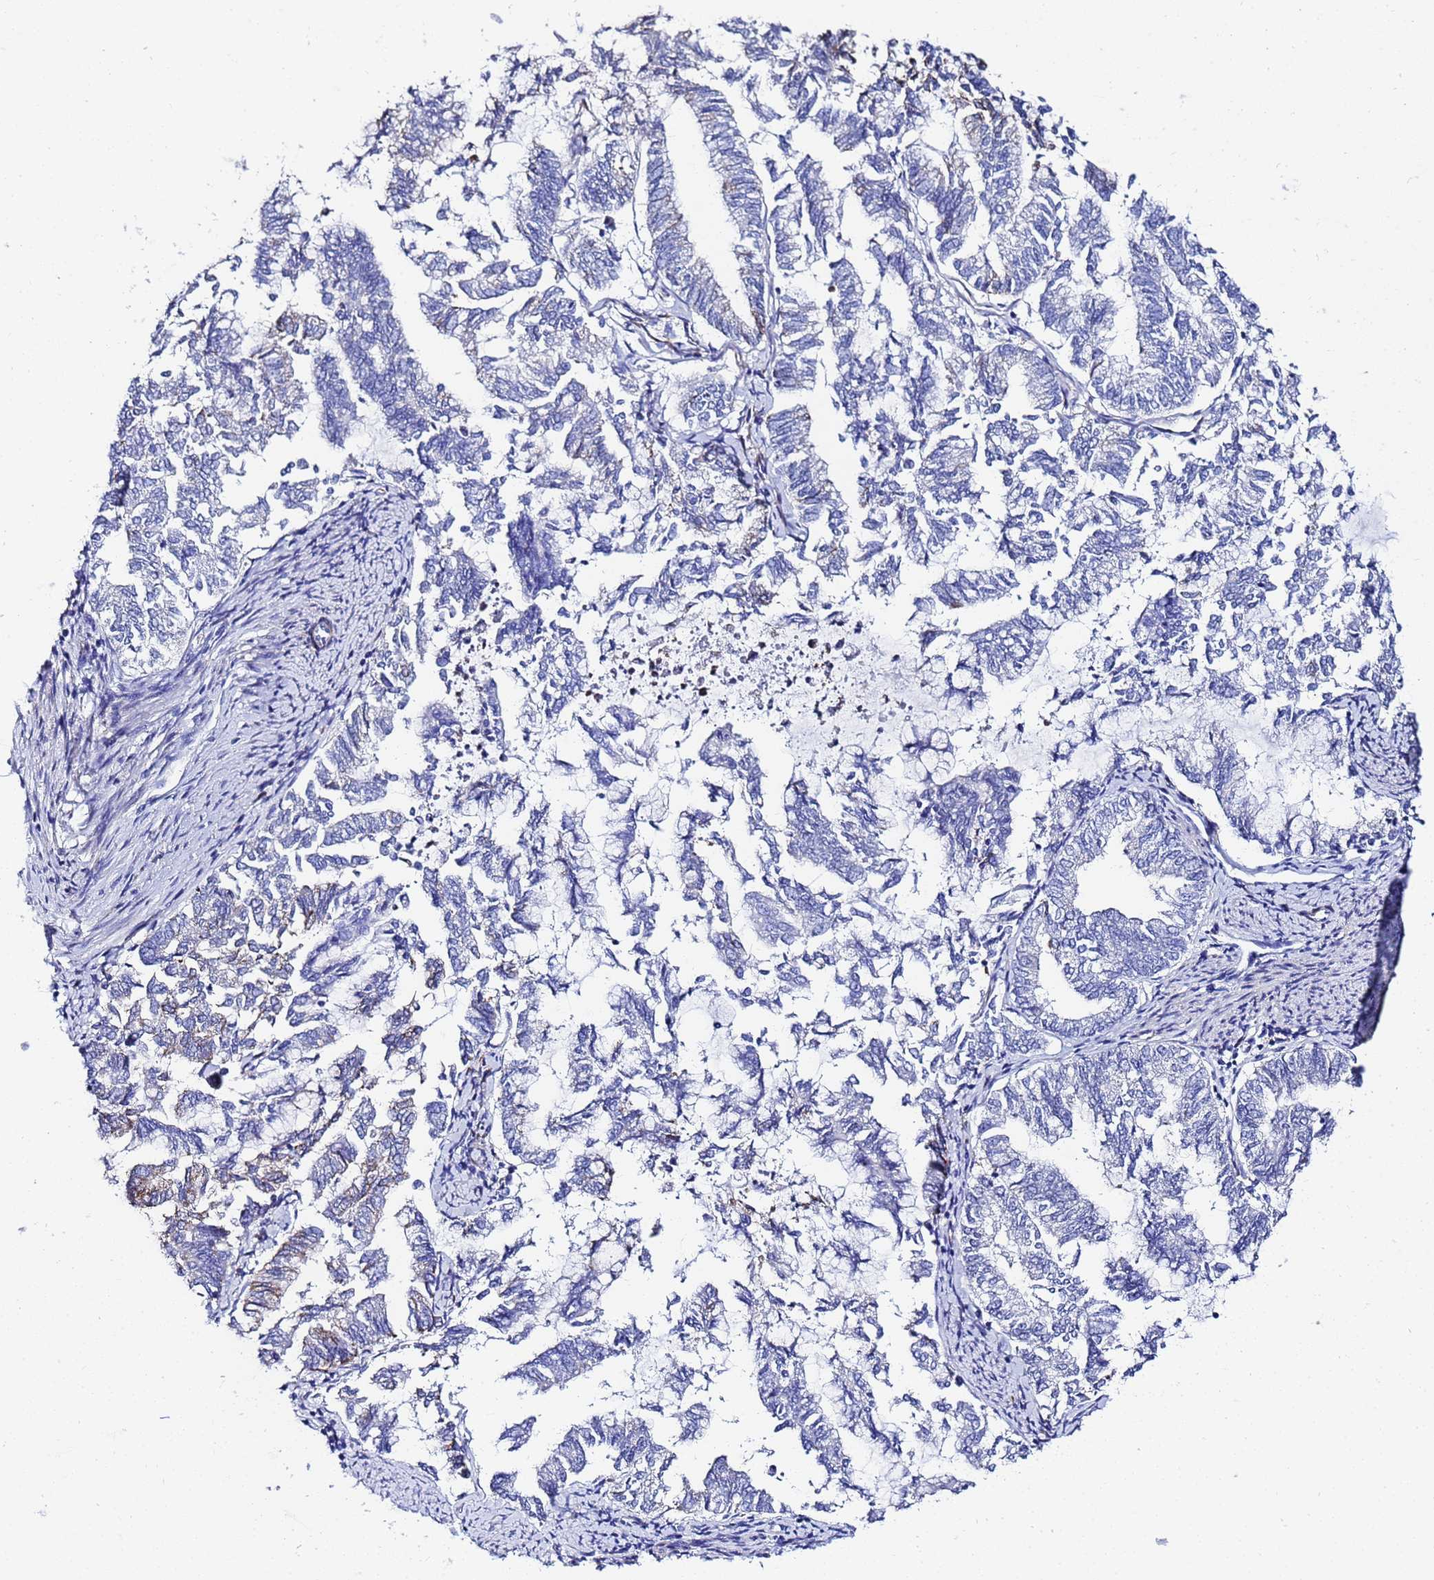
{"staining": {"intensity": "negative", "quantity": "none", "location": "none"}, "tissue": "endometrial cancer", "cell_type": "Tumor cells", "image_type": "cancer", "snomed": [{"axis": "morphology", "description": "Adenocarcinoma, NOS"}, {"axis": "topography", "description": "Endometrium"}], "caption": "This is a histopathology image of IHC staining of endometrial adenocarcinoma, which shows no positivity in tumor cells. (DAB (3,3'-diaminobenzidine) immunohistochemistry with hematoxylin counter stain).", "gene": "ZNF26", "patient": {"sex": "female", "age": 79}}